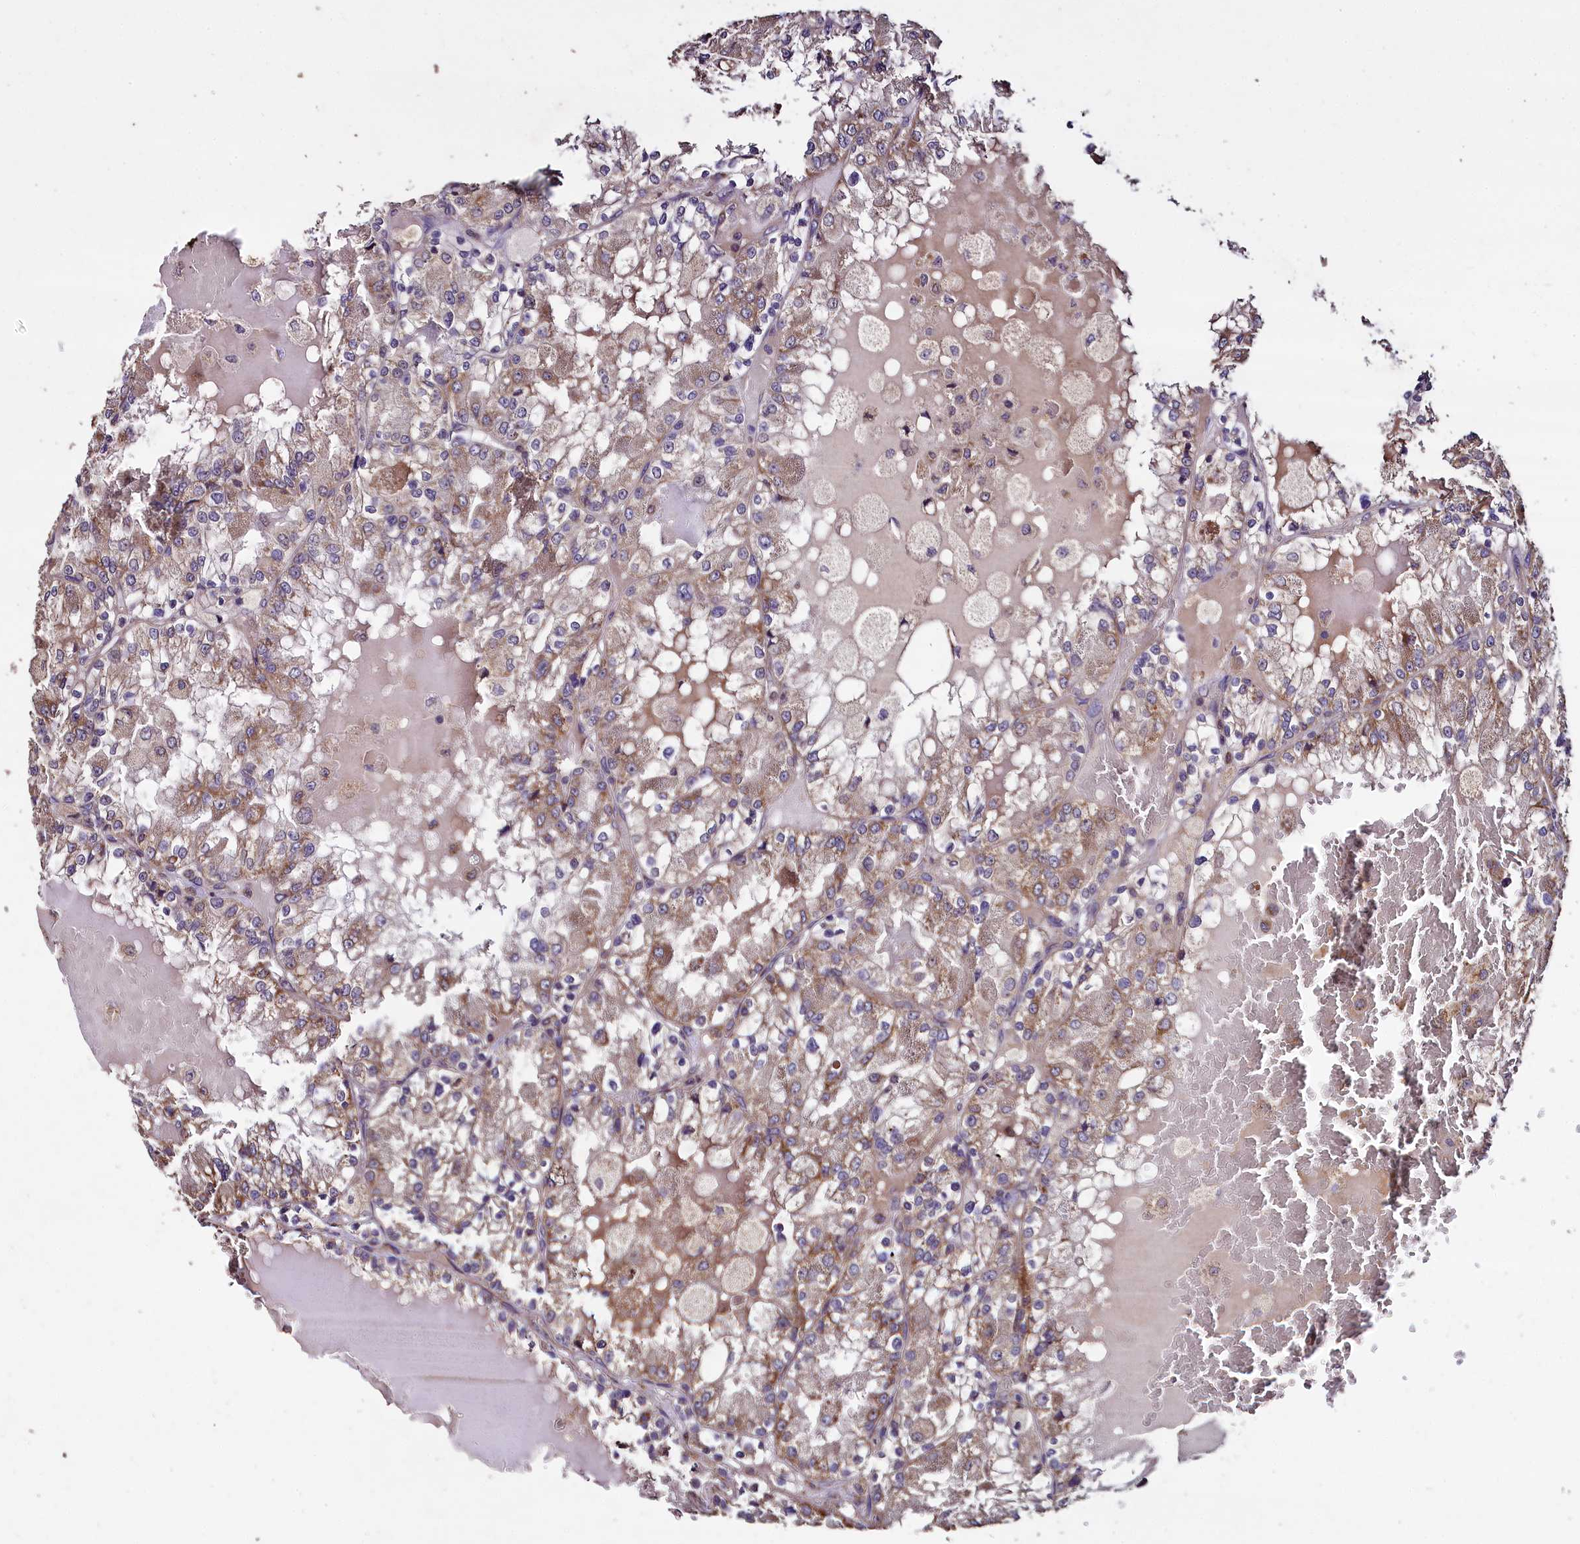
{"staining": {"intensity": "weak", "quantity": "25%-75%", "location": "cytoplasmic/membranous"}, "tissue": "renal cancer", "cell_type": "Tumor cells", "image_type": "cancer", "snomed": [{"axis": "morphology", "description": "Adenocarcinoma, NOS"}, {"axis": "topography", "description": "Kidney"}], "caption": "The histopathology image shows staining of renal cancer (adenocarcinoma), revealing weak cytoplasmic/membranous protein staining (brown color) within tumor cells.", "gene": "COQ9", "patient": {"sex": "female", "age": 56}}